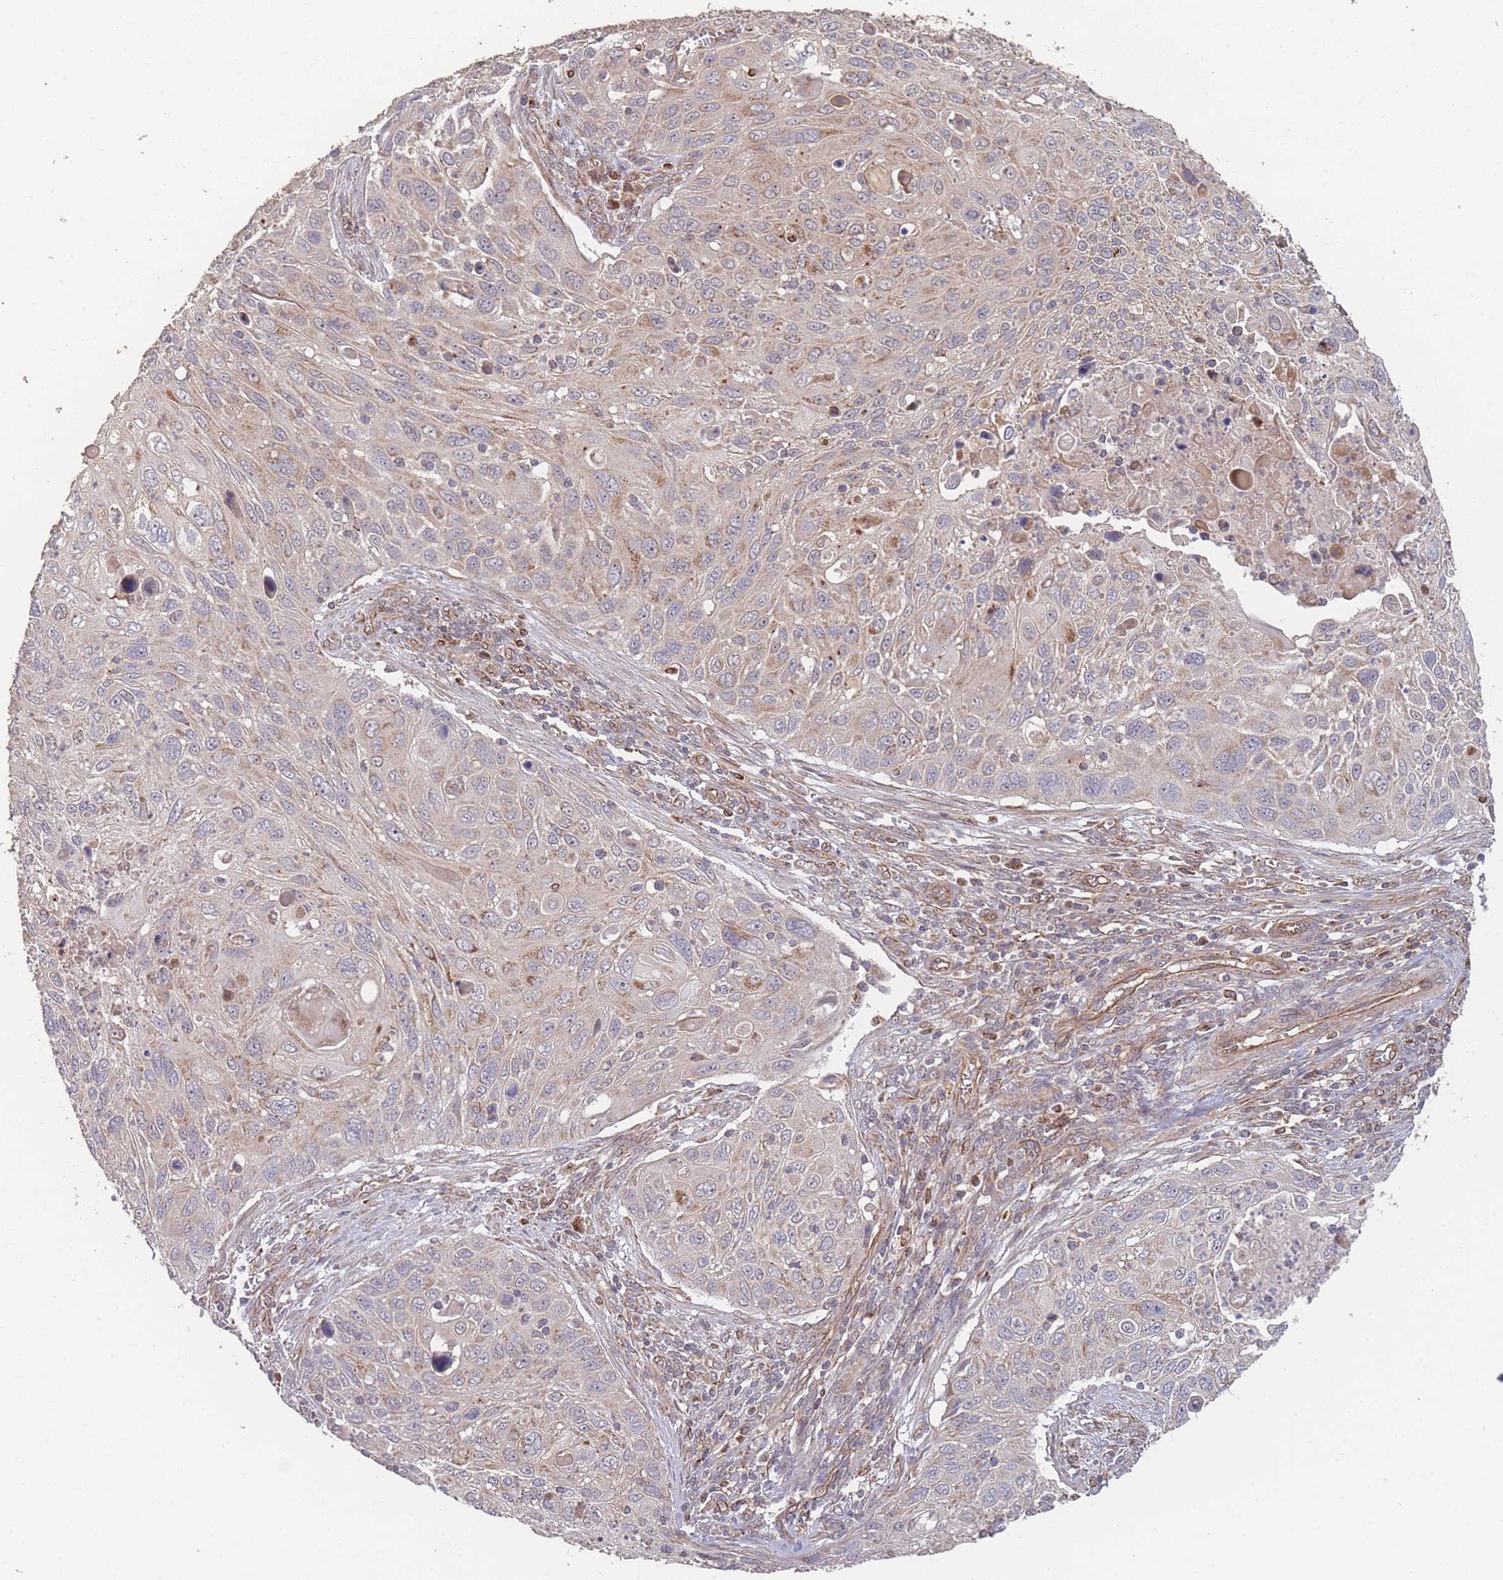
{"staining": {"intensity": "moderate", "quantity": "25%-75%", "location": "cytoplasmic/membranous"}, "tissue": "cervical cancer", "cell_type": "Tumor cells", "image_type": "cancer", "snomed": [{"axis": "morphology", "description": "Squamous cell carcinoma, NOS"}, {"axis": "topography", "description": "Cervix"}], "caption": "Brown immunohistochemical staining in cervical cancer exhibits moderate cytoplasmic/membranous staining in about 25%-75% of tumor cells. The protein is shown in brown color, while the nuclei are stained blue.", "gene": "PXMP4", "patient": {"sex": "female", "age": 70}}